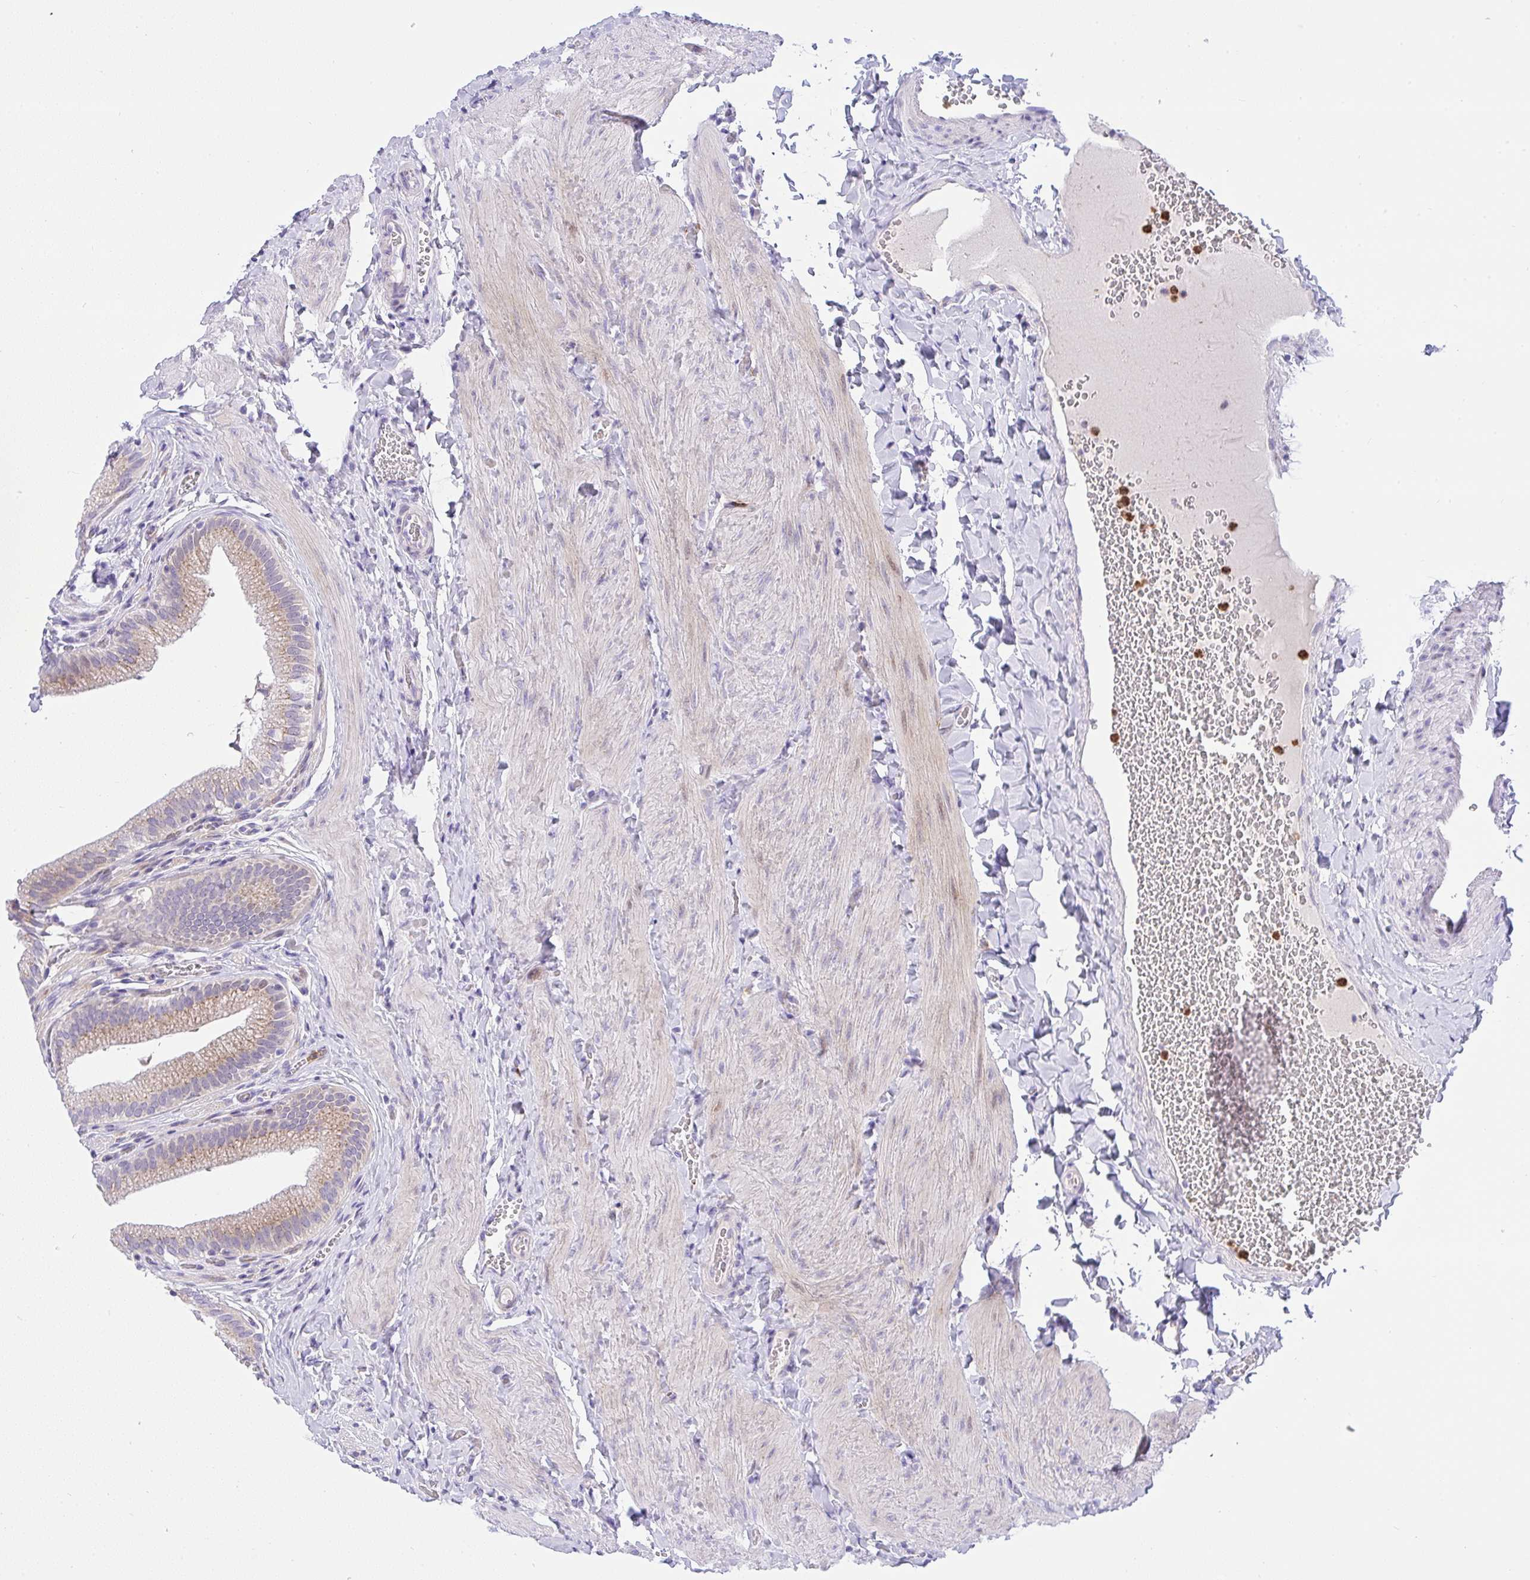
{"staining": {"intensity": "moderate", "quantity": ">75%", "location": "cytoplasmic/membranous"}, "tissue": "gallbladder", "cell_type": "Glandular cells", "image_type": "normal", "snomed": [{"axis": "morphology", "description": "Normal tissue, NOS"}, {"axis": "topography", "description": "Gallbladder"}, {"axis": "topography", "description": "Peripheral nerve tissue"}], "caption": "IHC staining of unremarkable gallbladder, which exhibits medium levels of moderate cytoplasmic/membranous staining in about >75% of glandular cells indicating moderate cytoplasmic/membranous protein expression. The staining was performed using DAB (brown) for protein detection and nuclei were counterstained in hematoxylin (blue).", "gene": "ZNF554", "patient": {"sex": "male", "age": 17}}